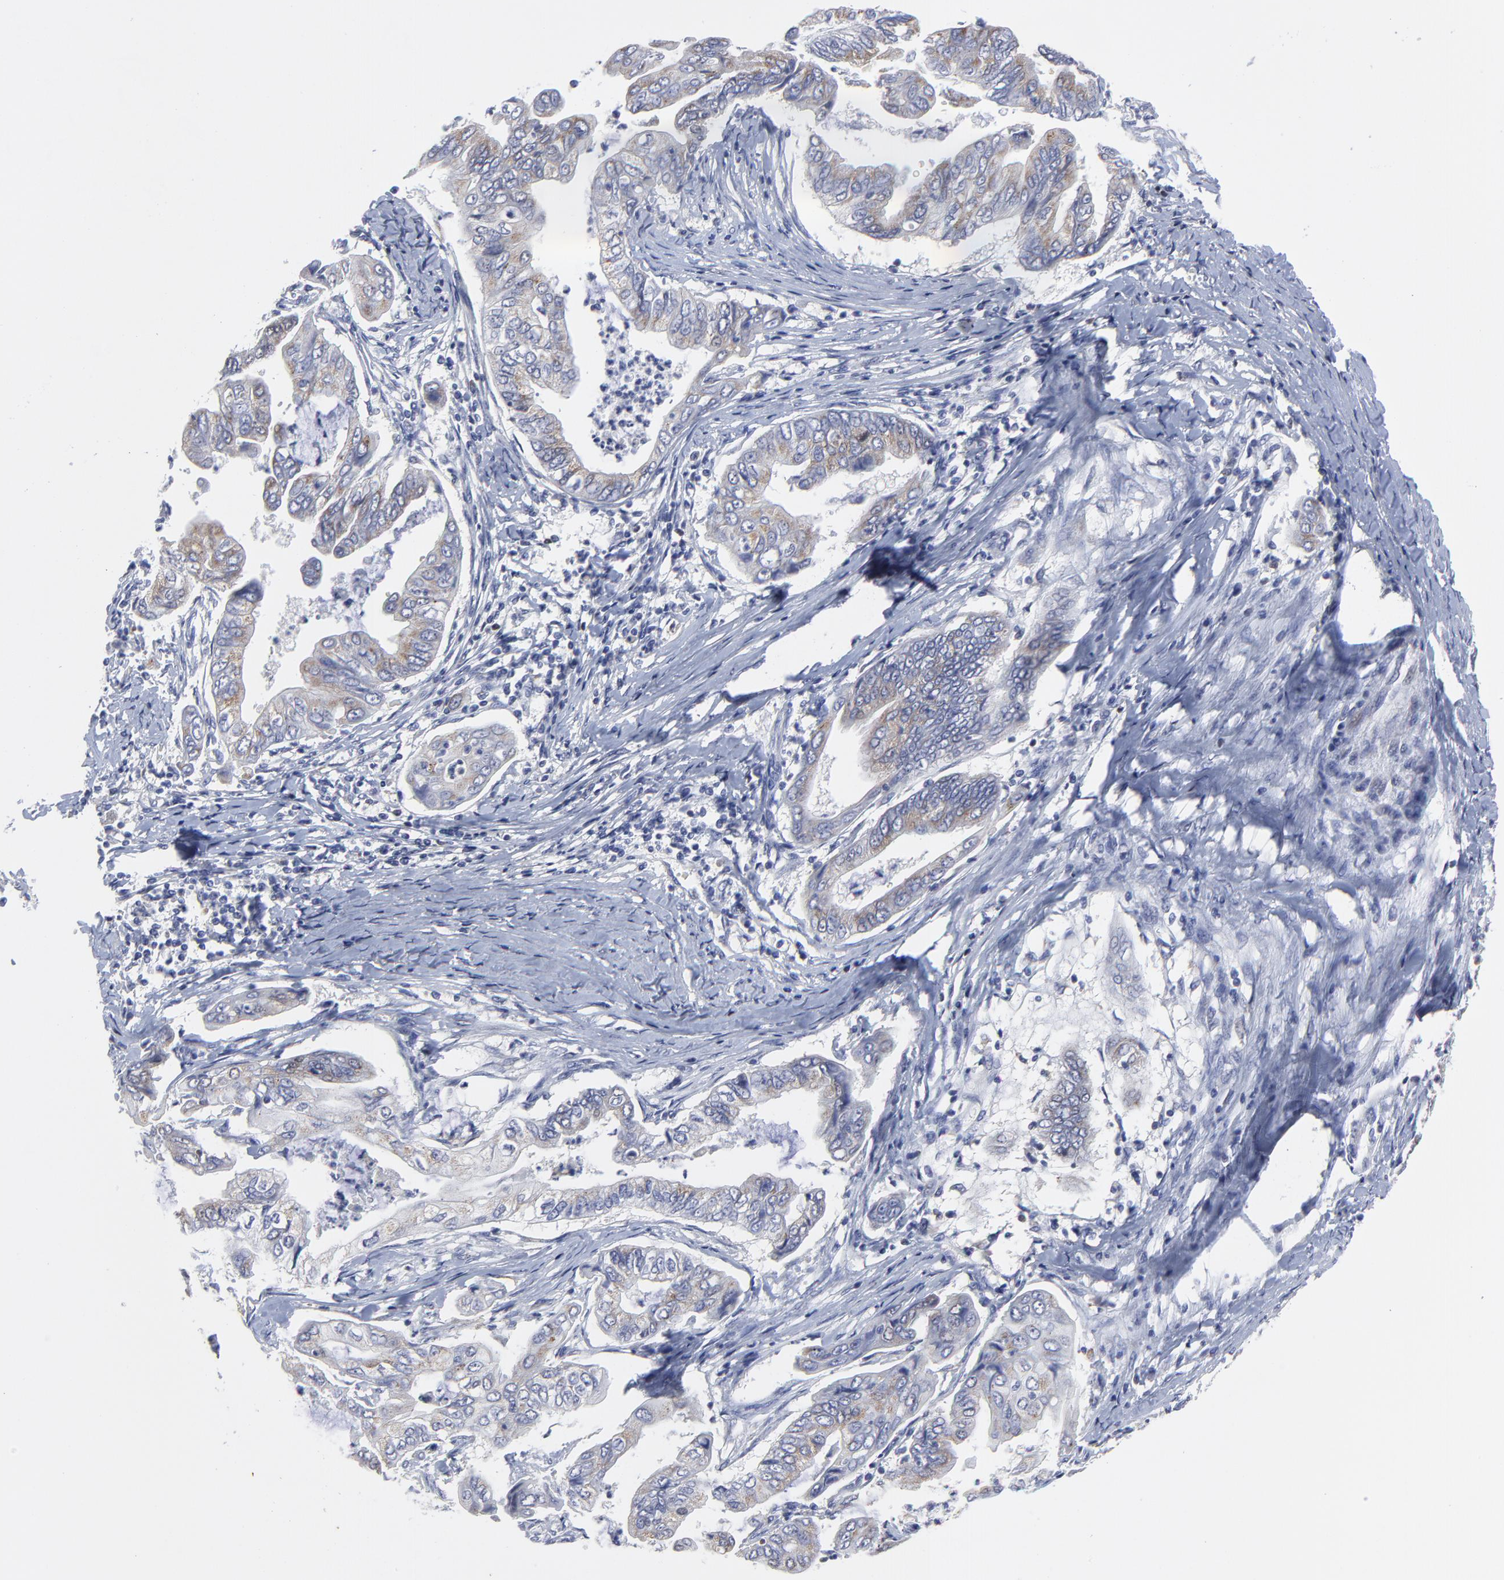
{"staining": {"intensity": "weak", "quantity": "<25%", "location": "cytoplasmic/membranous"}, "tissue": "stomach cancer", "cell_type": "Tumor cells", "image_type": "cancer", "snomed": [{"axis": "morphology", "description": "Adenocarcinoma, NOS"}, {"axis": "topography", "description": "Stomach, upper"}], "caption": "DAB (3,3'-diaminobenzidine) immunohistochemical staining of human stomach adenocarcinoma displays no significant staining in tumor cells.", "gene": "NCAPH", "patient": {"sex": "male", "age": 80}}